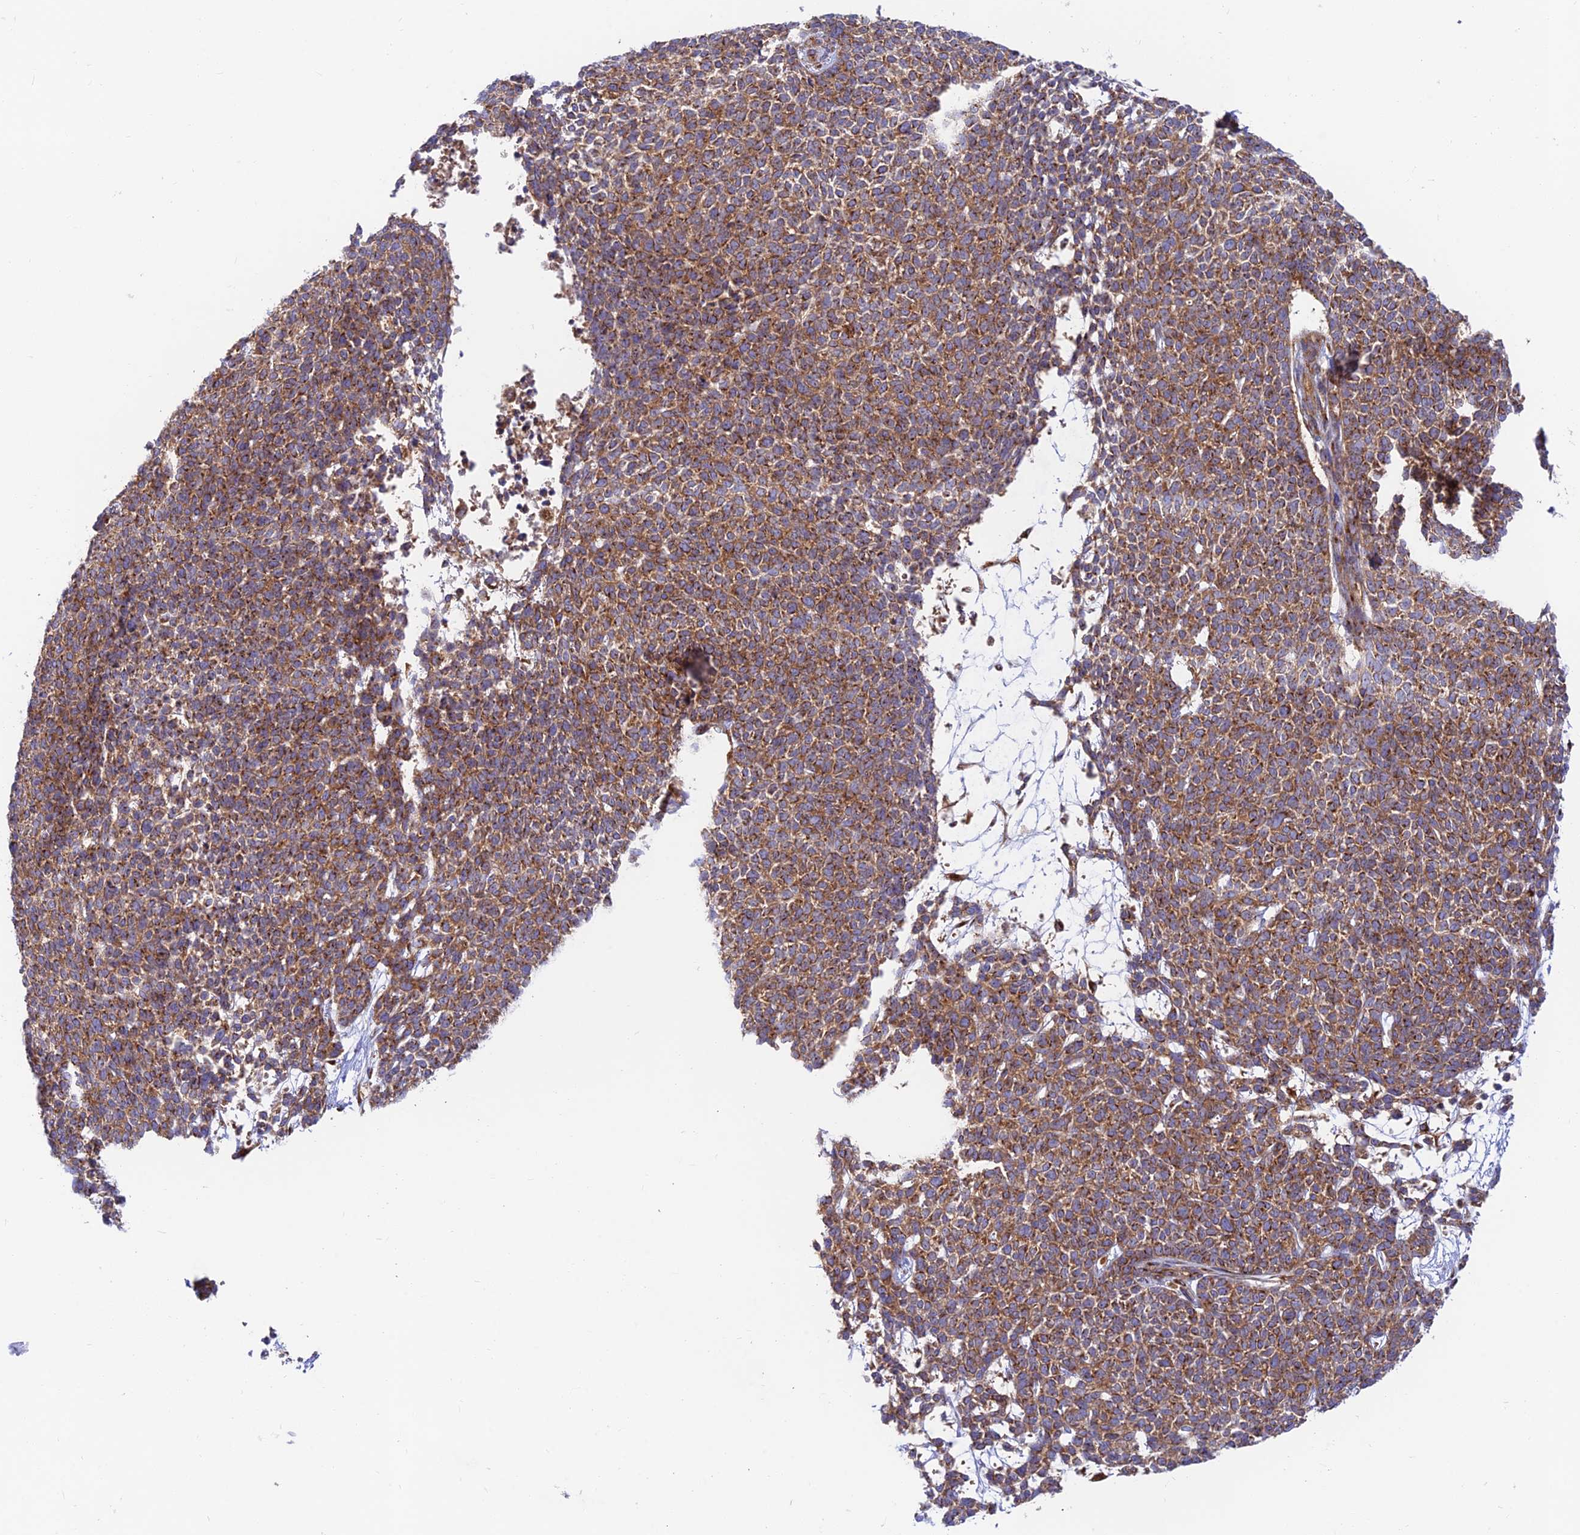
{"staining": {"intensity": "moderate", "quantity": ">75%", "location": "cytoplasmic/membranous"}, "tissue": "skin cancer", "cell_type": "Tumor cells", "image_type": "cancer", "snomed": [{"axis": "morphology", "description": "Basal cell carcinoma"}, {"axis": "topography", "description": "Skin"}], "caption": "About >75% of tumor cells in human skin basal cell carcinoma display moderate cytoplasmic/membranous protein positivity as visualized by brown immunohistochemical staining.", "gene": "GOLGA3", "patient": {"sex": "female", "age": 84}}